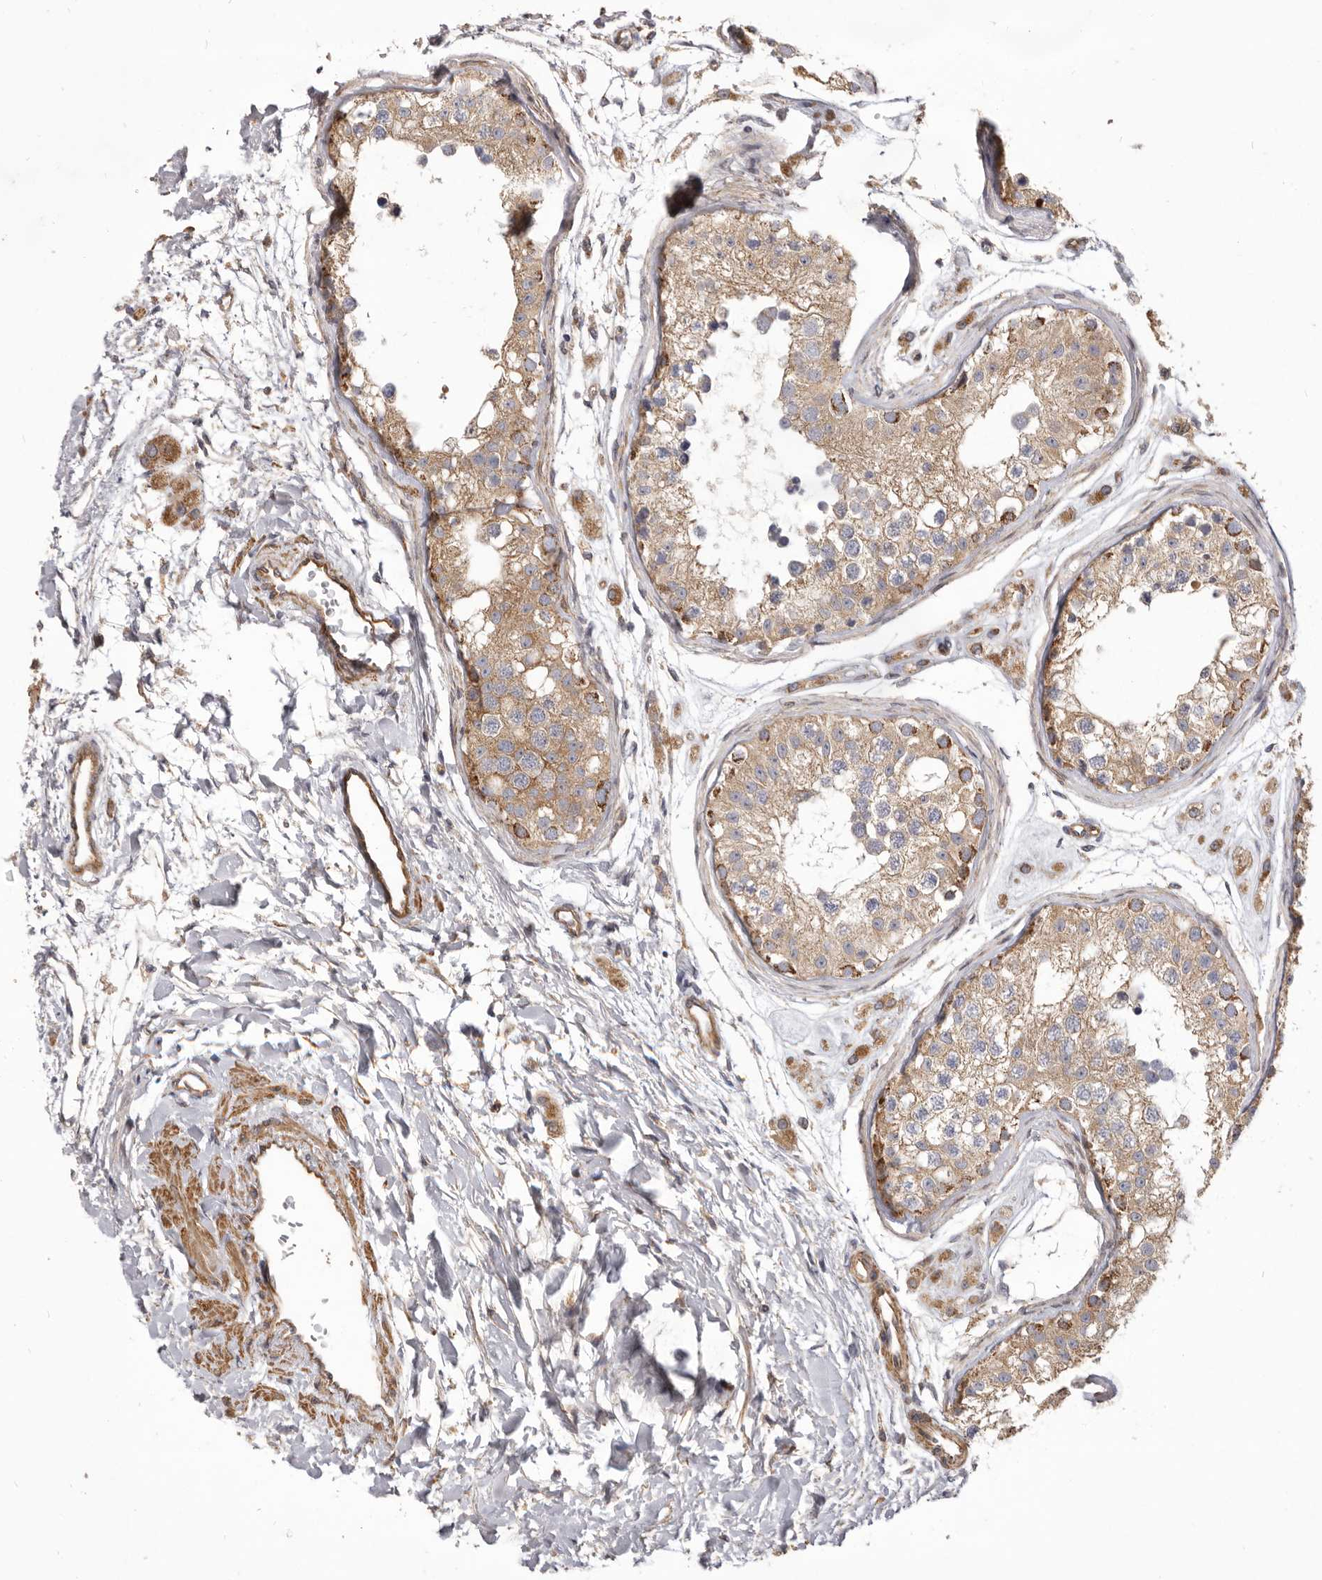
{"staining": {"intensity": "moderate", "quantity": "25%-75%", "location": "cytoplasmic/membranous"}, "tissue": "testis", "cell_type": "Cells in seminiferous ducts", "image_type": "normal", "snomed": [{"axis": "morphology", "description": "Normal tissue, NOS"}, {"axis": "morphology", "description": "Adenocarcinoma, metastatic, NOS"}, {"axis": "topography", "description": "Testis"}], "caption": "IHC of normal testis reveals medium levels of moderate cytoplasmic/membranous positivity in about 25%-75% of cells in seminiferous ducts.", "gene": "VPS45", "patient": {"sex": "male", "age": 26}}